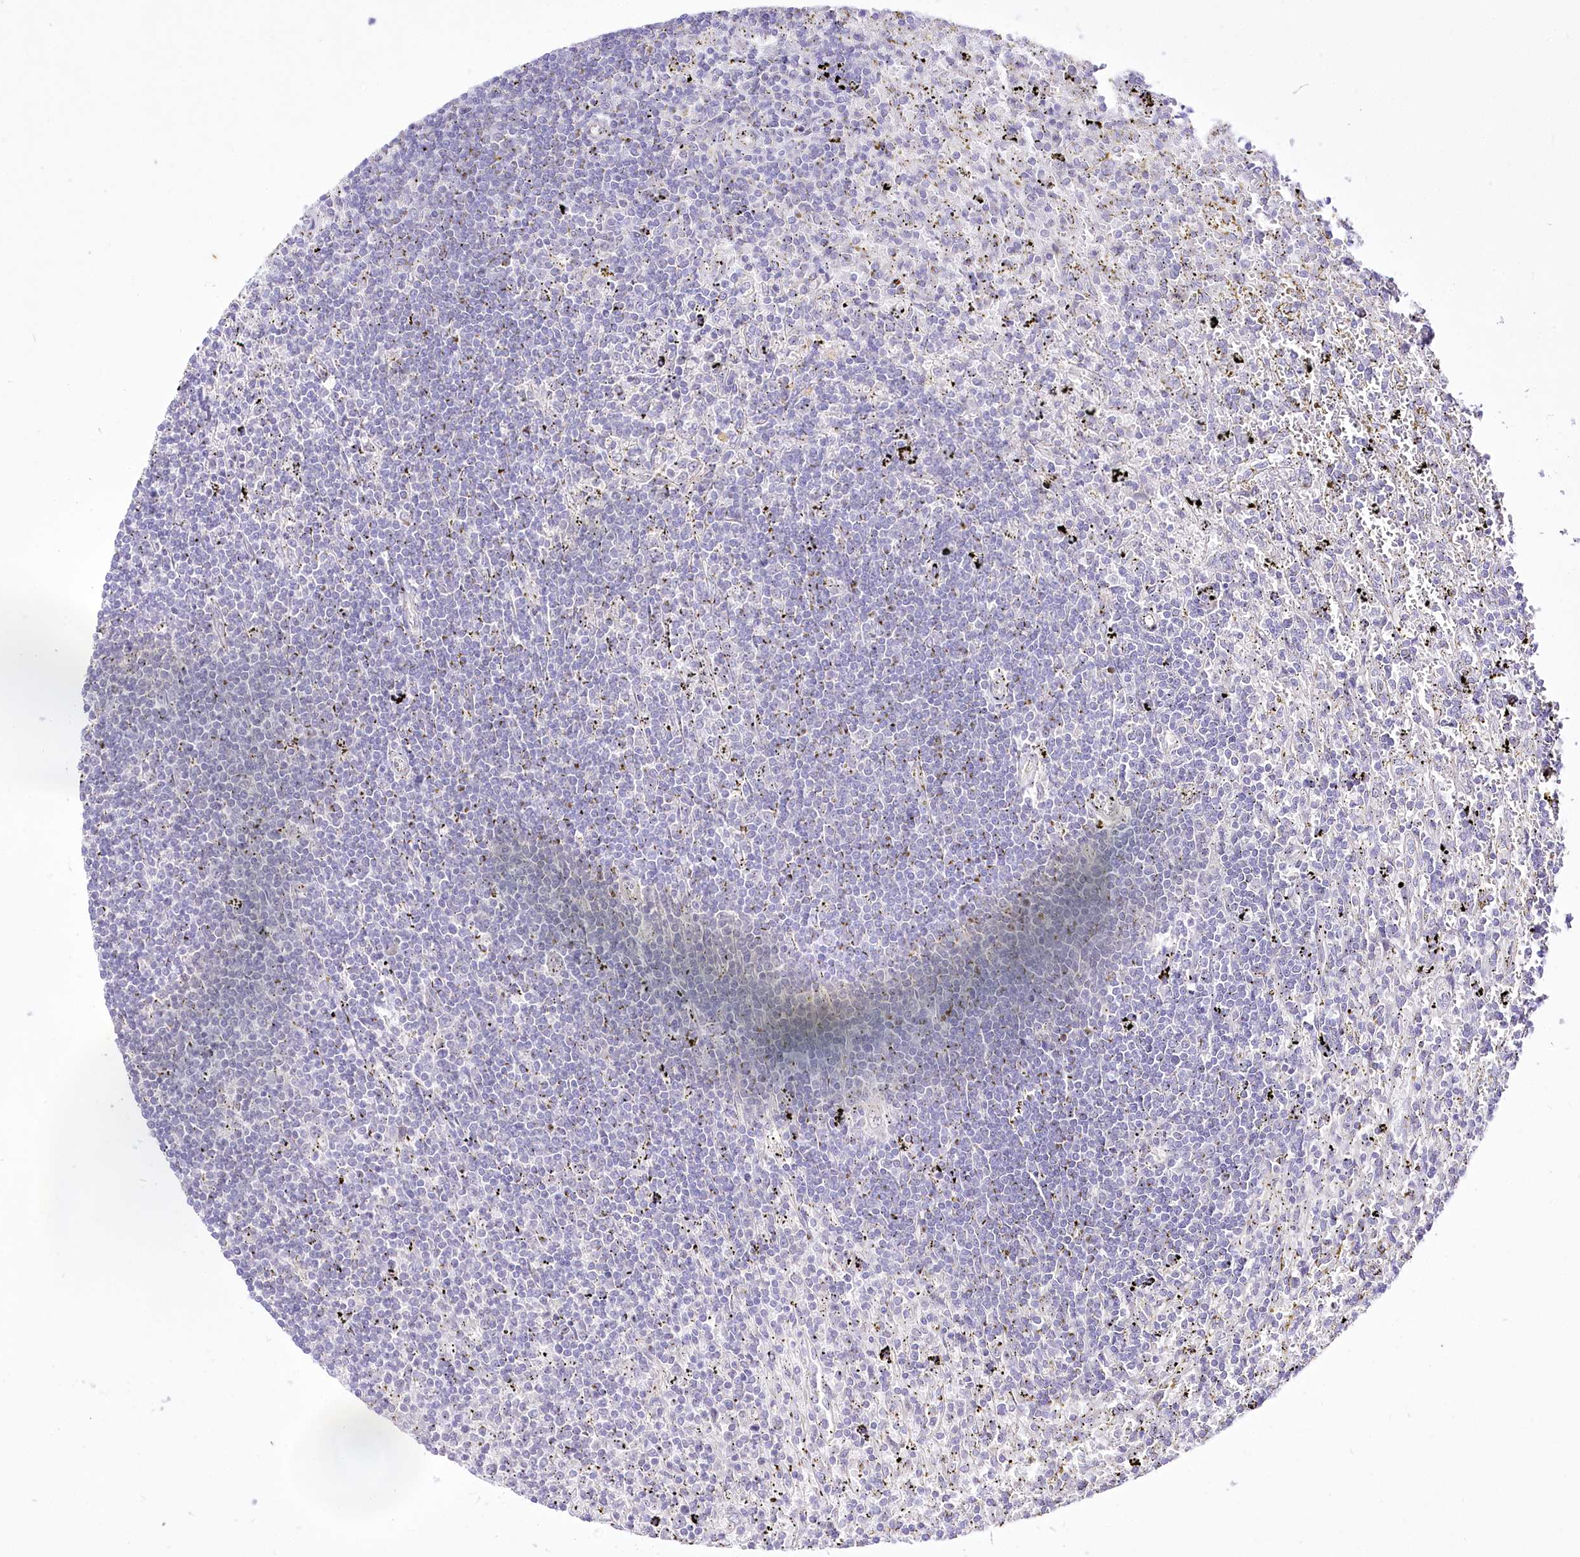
{"staining": {"intensity": "negative", "quantity": "none", "location": "none"}, "tissue": "lymphoma", "cell_type": "Tumor cells", "image_type": "cancer", "snomed": [{"axis": "morphology", "description": "Malignant lymphoma, non-Hodgkin's type, Low grade"}, {"axis": "topography", "description": "Spleen"}], "caption": "Tumor cells show no significant staining in lymphoma. Nuclei are stained in blue.", "gene": "HELT", "patient": {"sex": "male", "age": 76}}